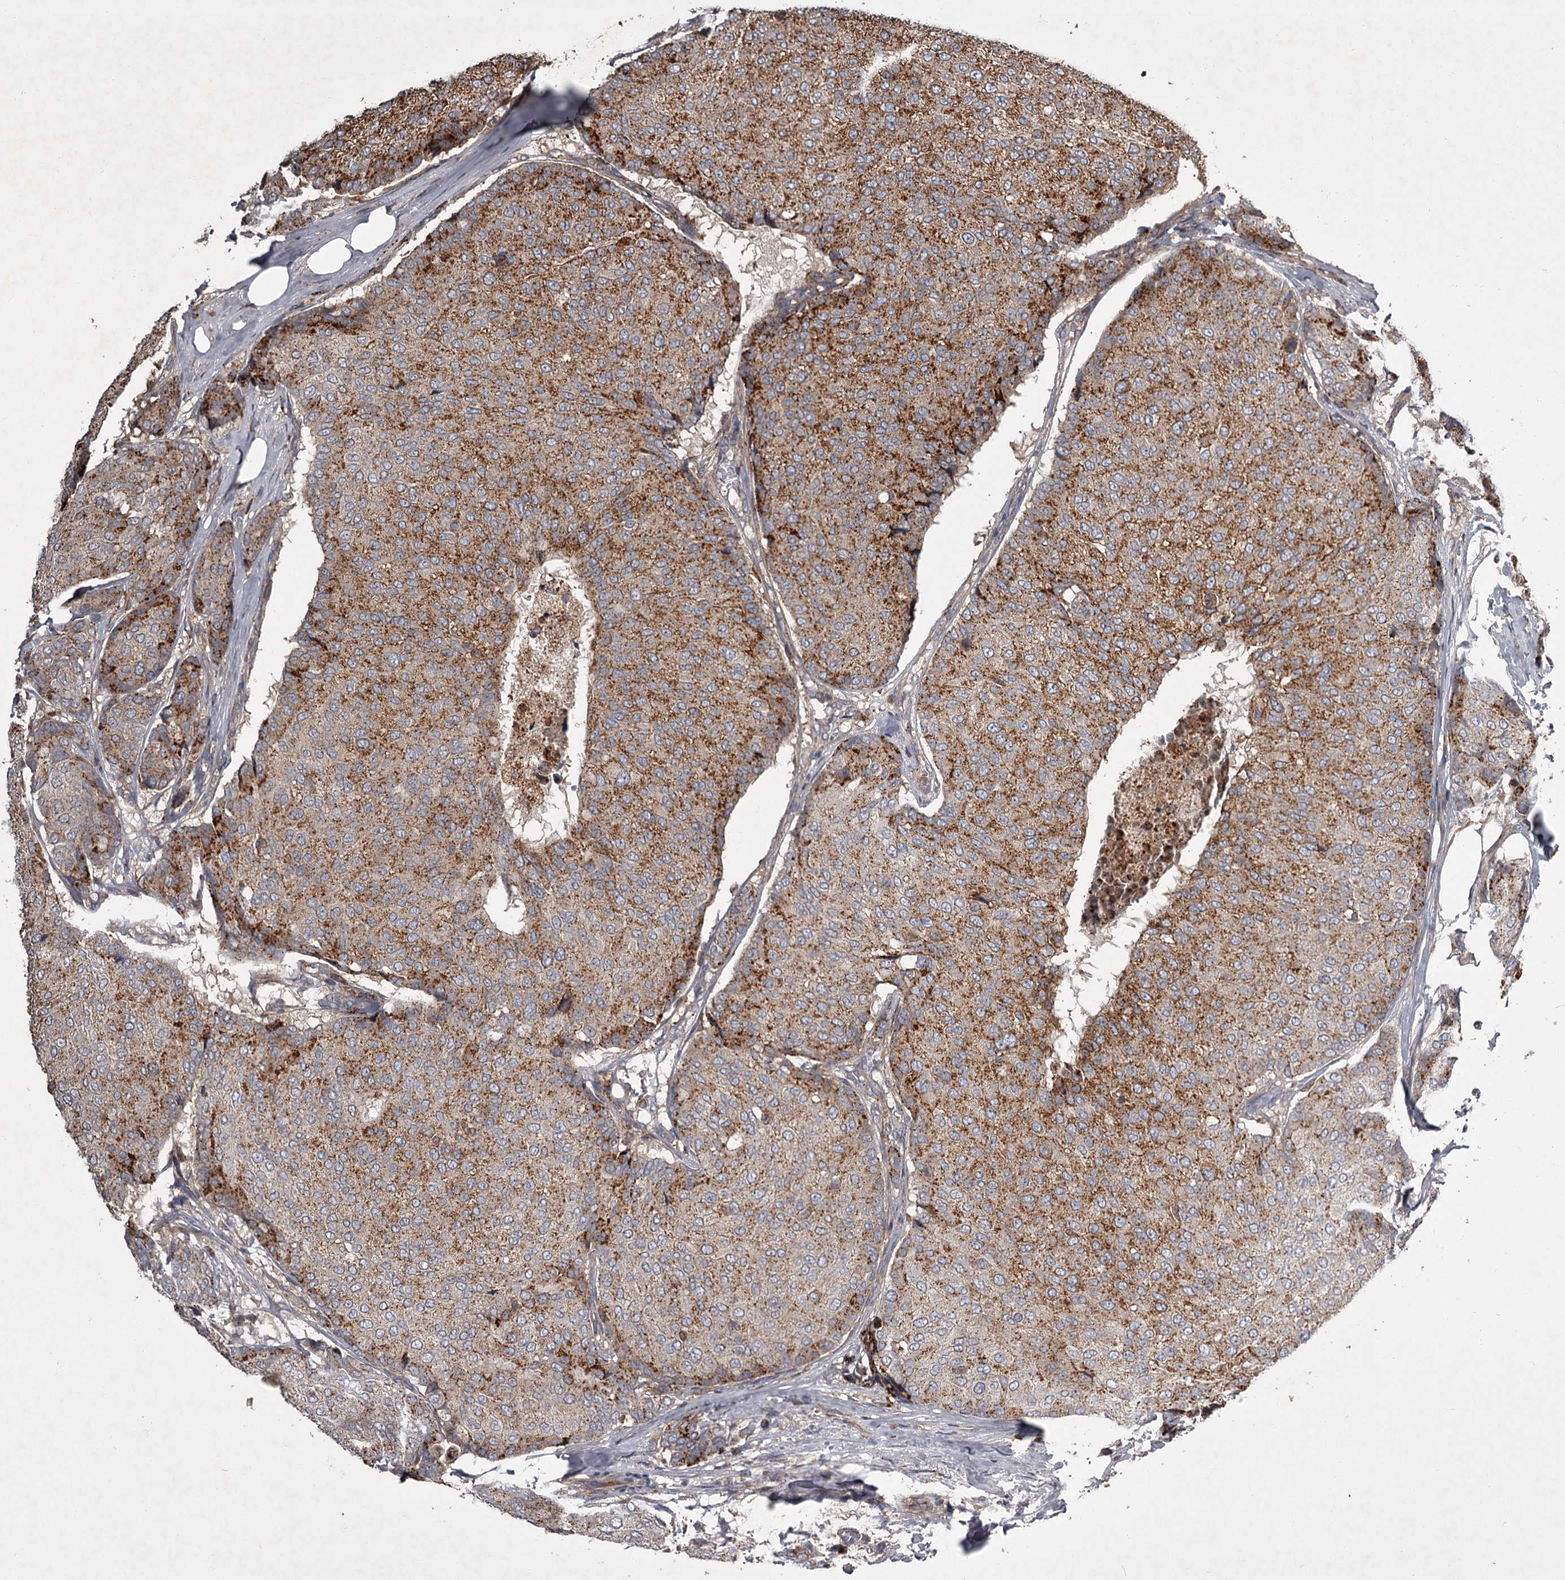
{"staining": {"intensity": "moderate", "quantity": ">75%", "location": "cytoplasmic/membranous"}, "tissue": "breast cancer", "cell_type": "Tumor cells", "image_type": "cancer", "snomed": [{"axis": "morphology", "description": "Duct carcinoma"}, {"axis": "topography", "description": "Breast"}], "caption": "Immunohistochemical staining of human breast cancer shows moderate cytoplasmic/membranous protein expression in approximately >75% of tumor cells.", "gene": "UNC93B1", "patient": {"sex": "female", "age": 75}}